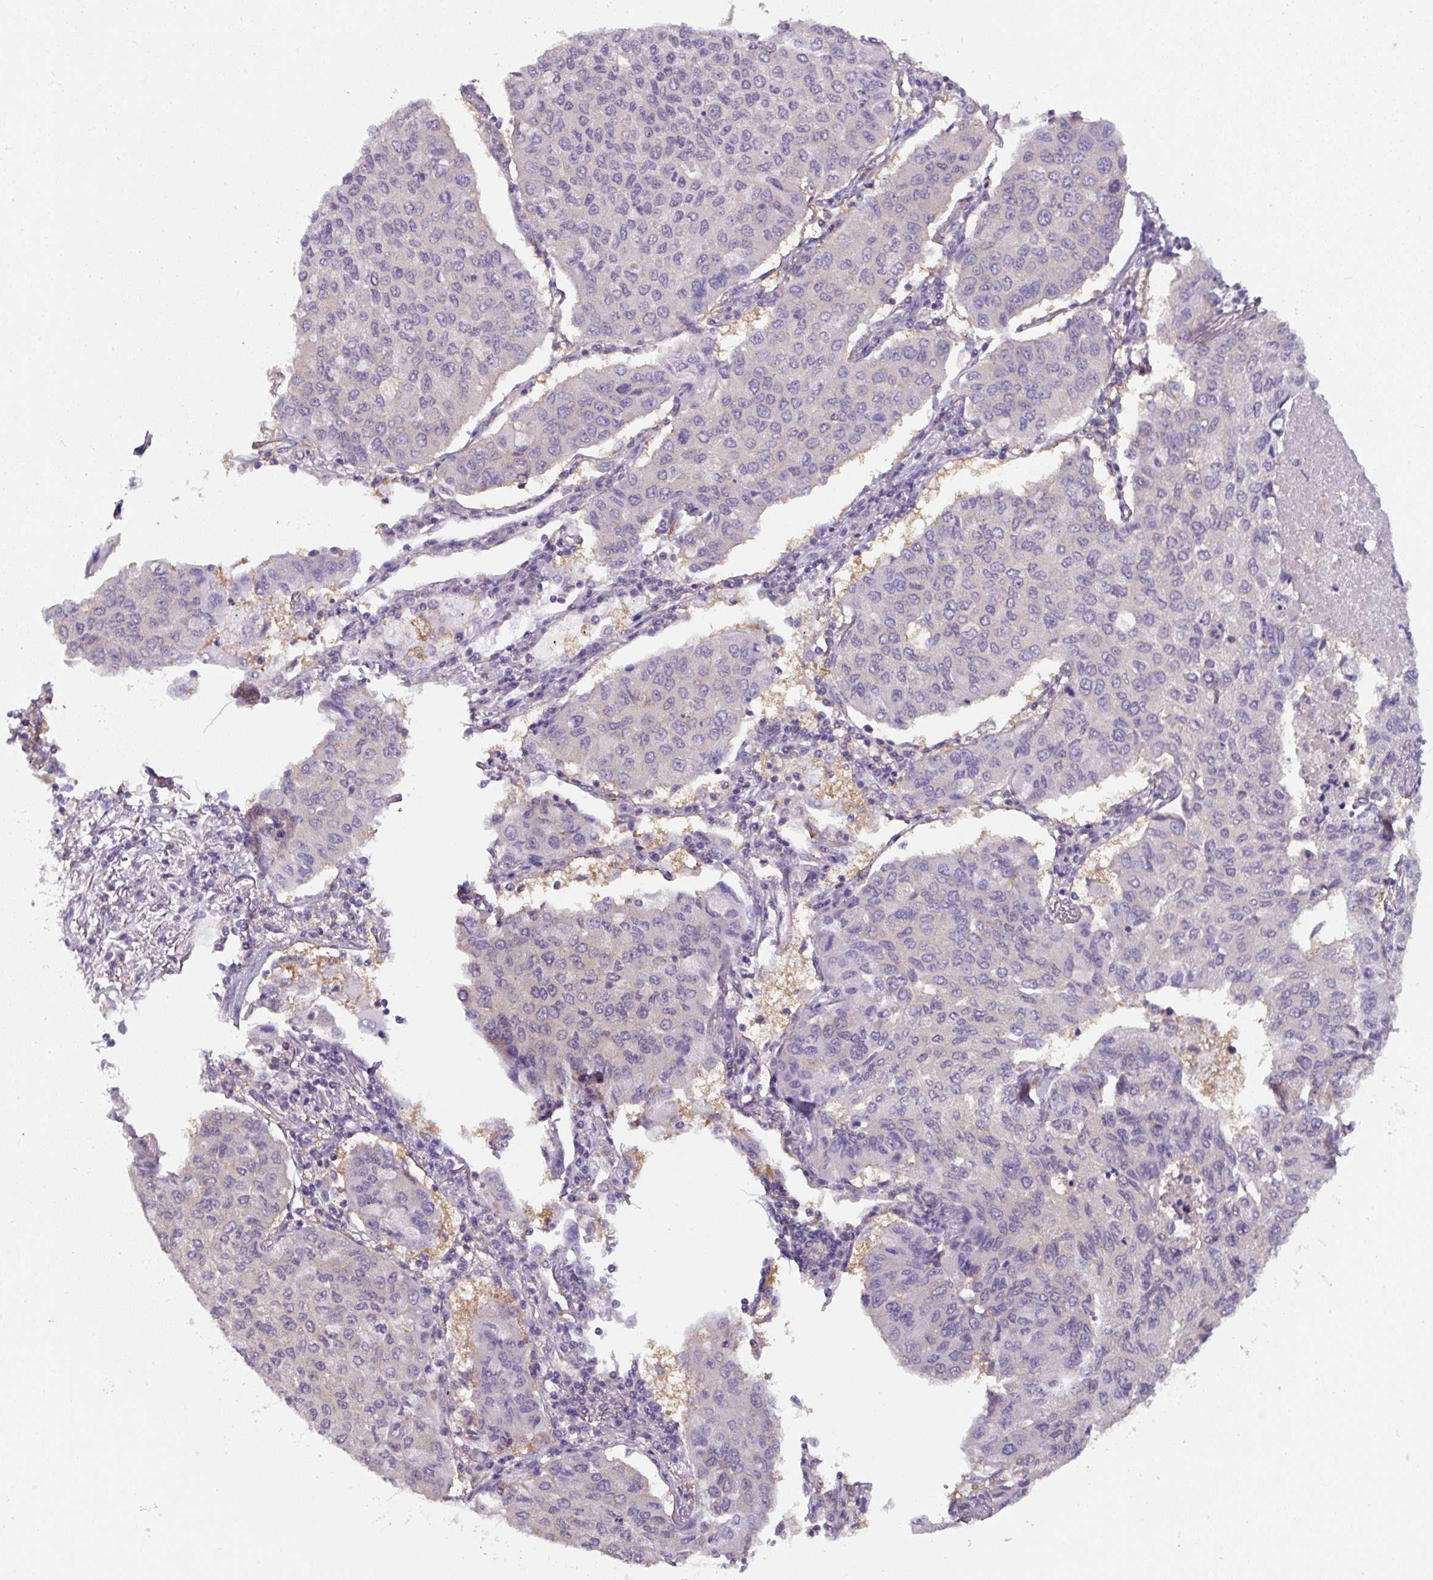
{"staining": {"intensity": "negative", "quantity": "none", "location": "none"}, "tissue": "lung cancer", "cell_type": "Tumor cells", "image_type": "cancer", "snomed": [{"axis": "morphology", "description": "Squamous cell carcinoma, NOS"}, {"axis": "topography", "description": "Lung"}], "caption": "An image of human lung cancer (squamous cell carcinoma) is negative for staining in tumor cells. (Brightfield microscopy of DAB (3,3'-diaminobenzidine) immunohistochemistry at high magnification).", "gene": "ST13", "patient": {"sex": "male", "age": 74}}